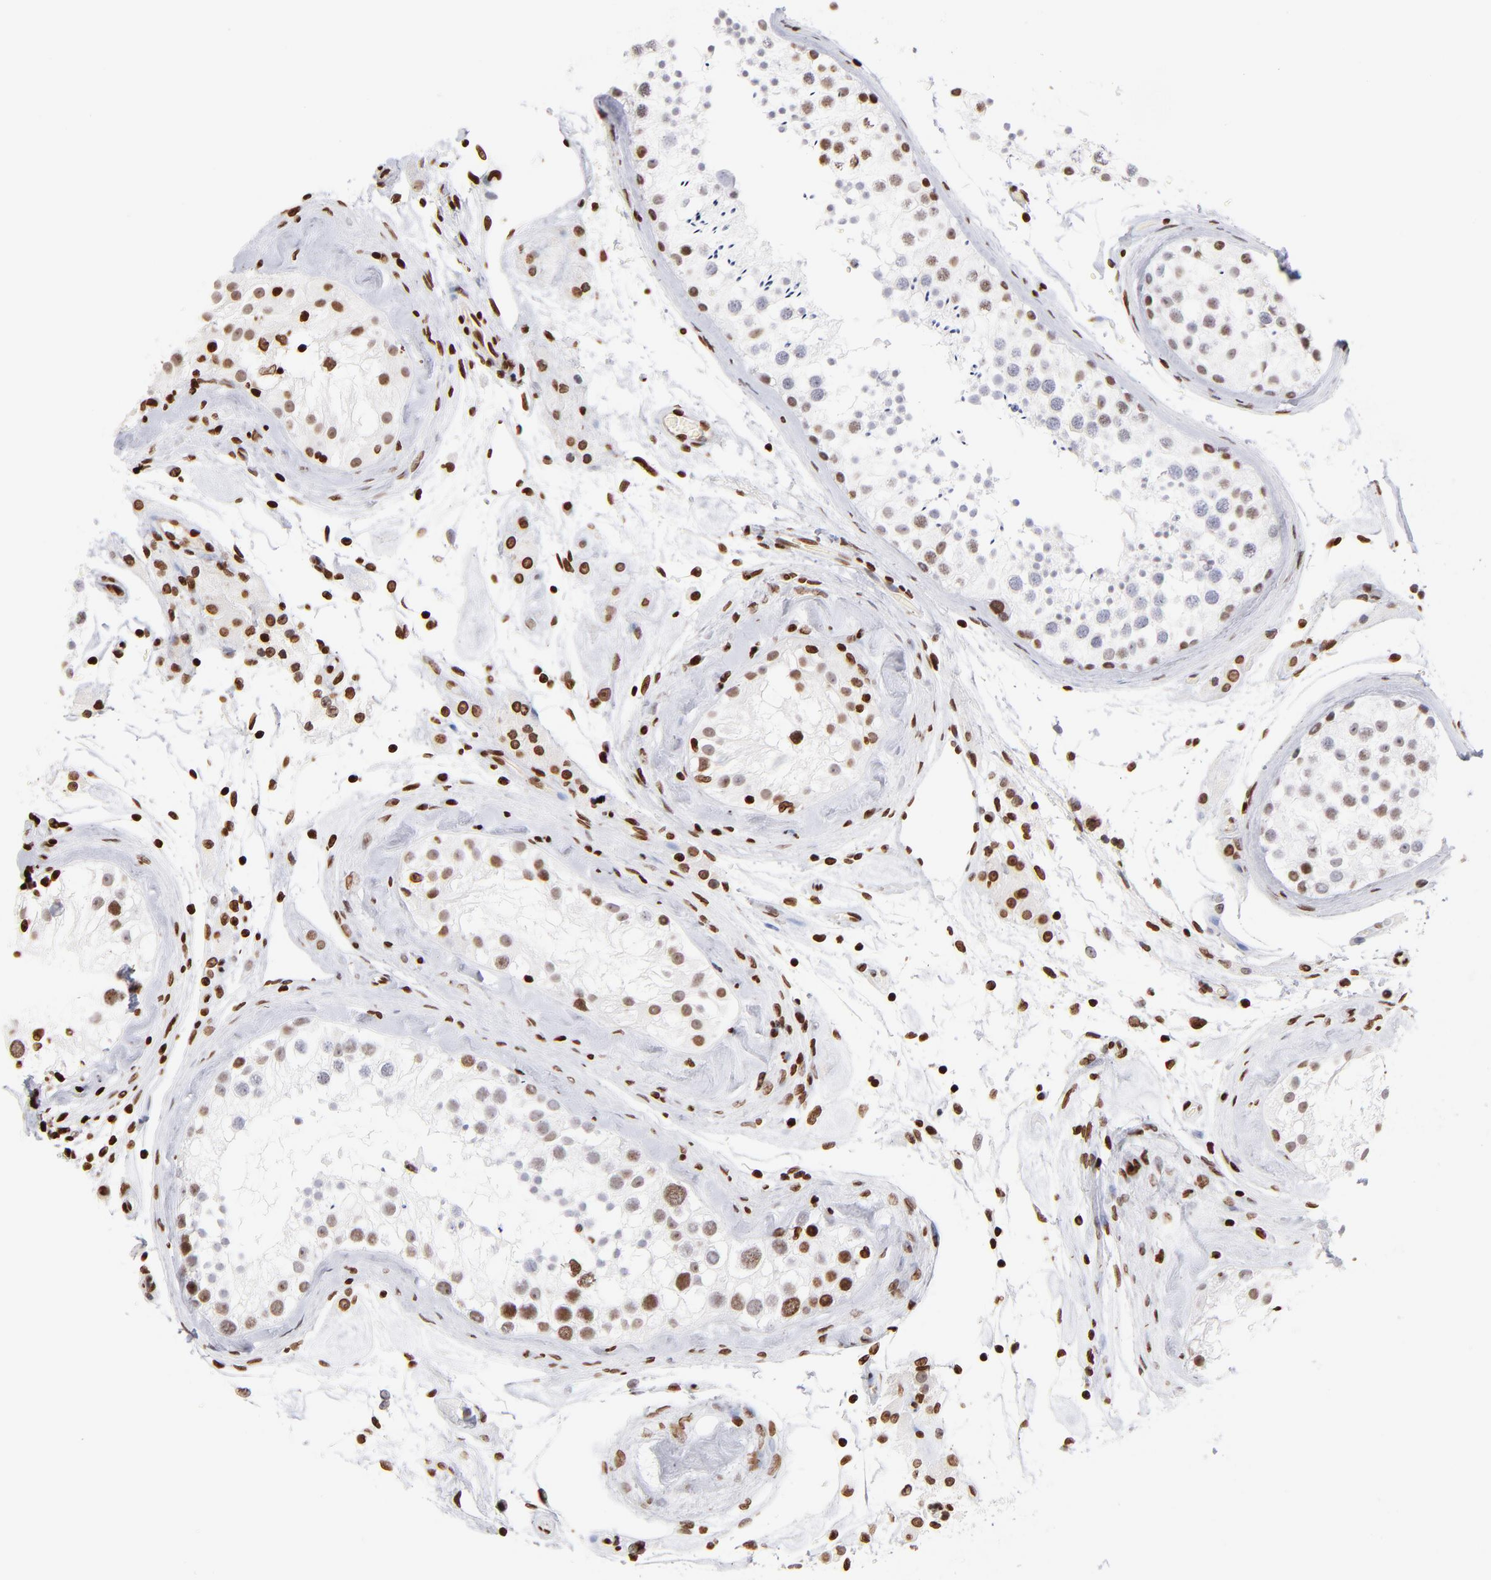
{"staining": {"intensity": "moderate", "quantity": "25%-75%", "location": "nuclear"}, "tissue": "testis", "cell_type": "Cells in seminiferous ducts", "image_type": "normal", "snomed": [{"axis": "morphology", "description": "Normal tissue, NOS"}, {"axis": "topography", "description": "Testis"}], "caption": "Cells in seminiferous ducts exhibit moderate nuclear staining in approximately 25%-75% of cells in unremarkable testis. Using DAB (brown) and hematoxylin (blue) stains, captured at high magnification using brightfield microscopy.", "gene": "RTL4", "patient": {"sex": "male", "age": 46}}